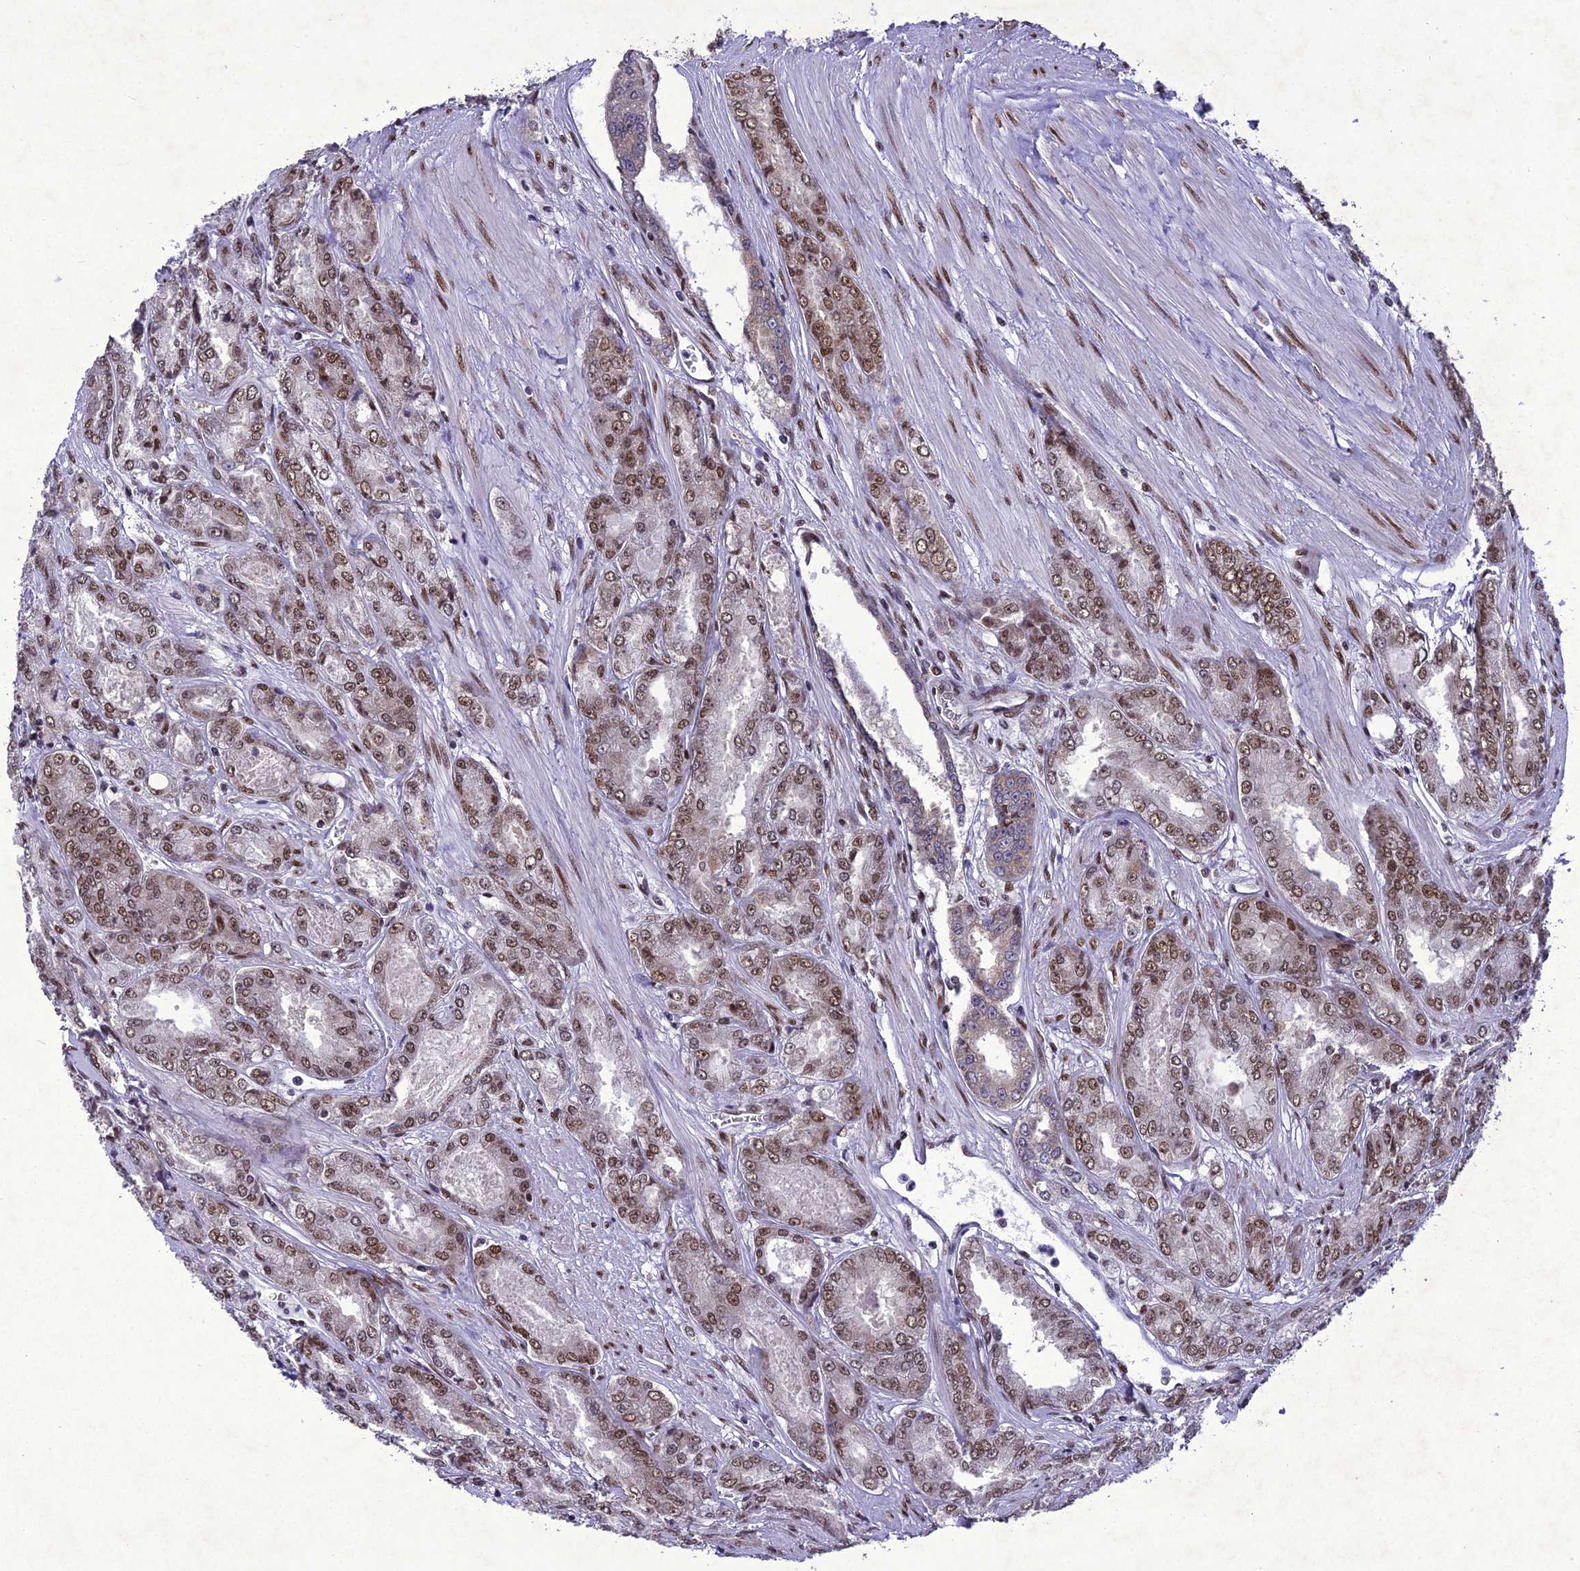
{"staining": {"intensity": "moderate", "quantity": ">75%", "location": "nuclear"}, "tissue": "prostate cancer", "cell_type": "Tumor cells", "image_type": "cancer", "snomed": [{"axis": "morphology", "description": "Adenocarcinoma, High grade"}, {"axis": "topography", "description": "Prostate"}], "caption": "Prostate adenocarcinoma (high-grade) stained with a brown dye reveals moderate nuclear positive positivity in approximately >75% of tumor cells.", "gene": "DDX1", "patient": {"sex": "male", "age": 74}}